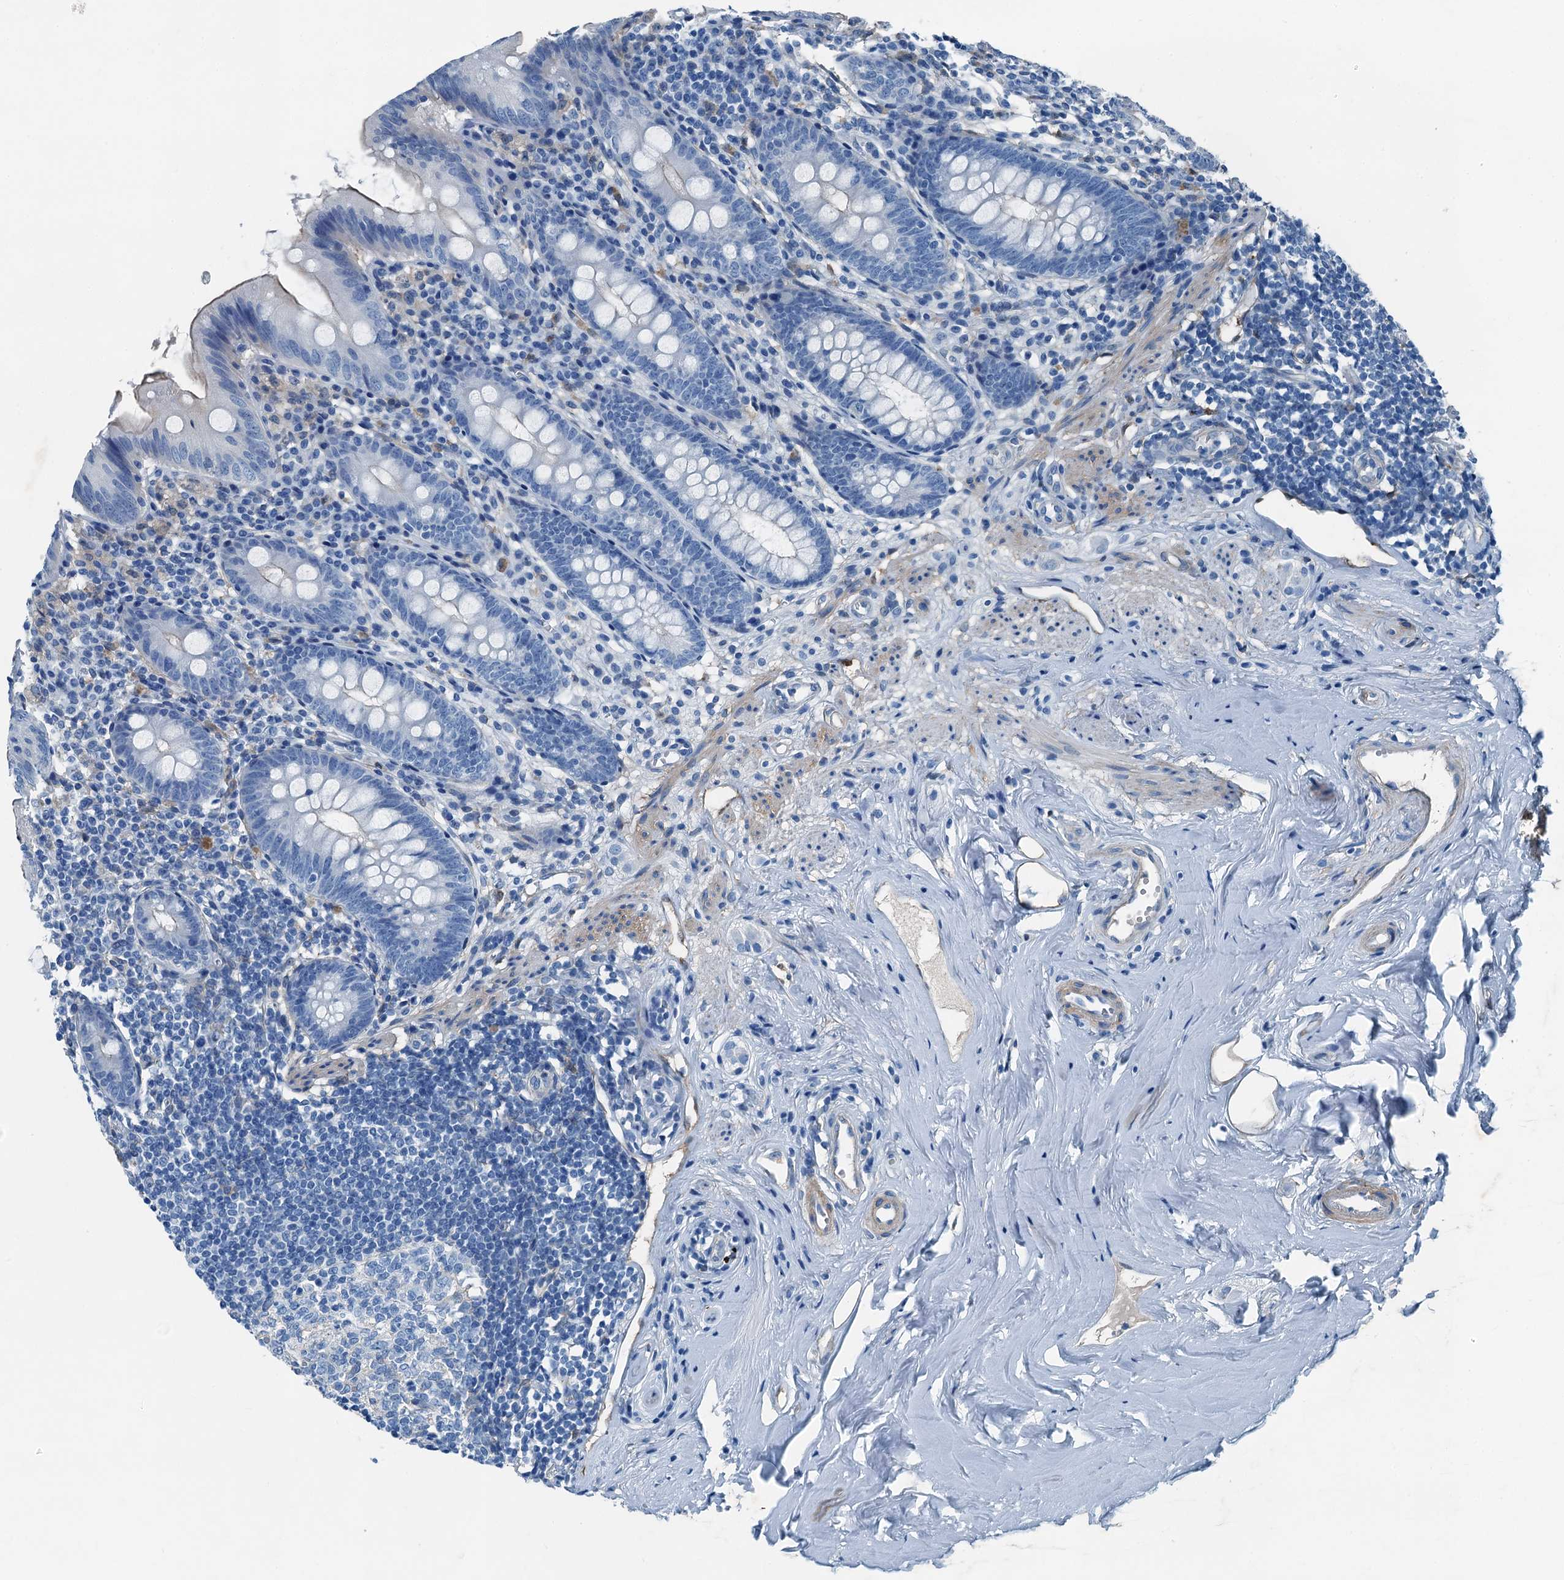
{"staining": {"intensity": "negative", "quantity": "none", "location": "none"}, "tissue": "appendix", "cell_type": "Glandular cells", "image_type": "normal", "snomed": [{"axis": "morphology", "description": "Normal tissue, NOS"}, {"axis": "topography", "description": "Appendix"}], "caption": "DAB immunohistochemical staining of unremarkable human appendix demonstrates no significant expression in glandular cells.", "gene": "RAB3IL1", "patient": {"sex": "female", "age": 51}}